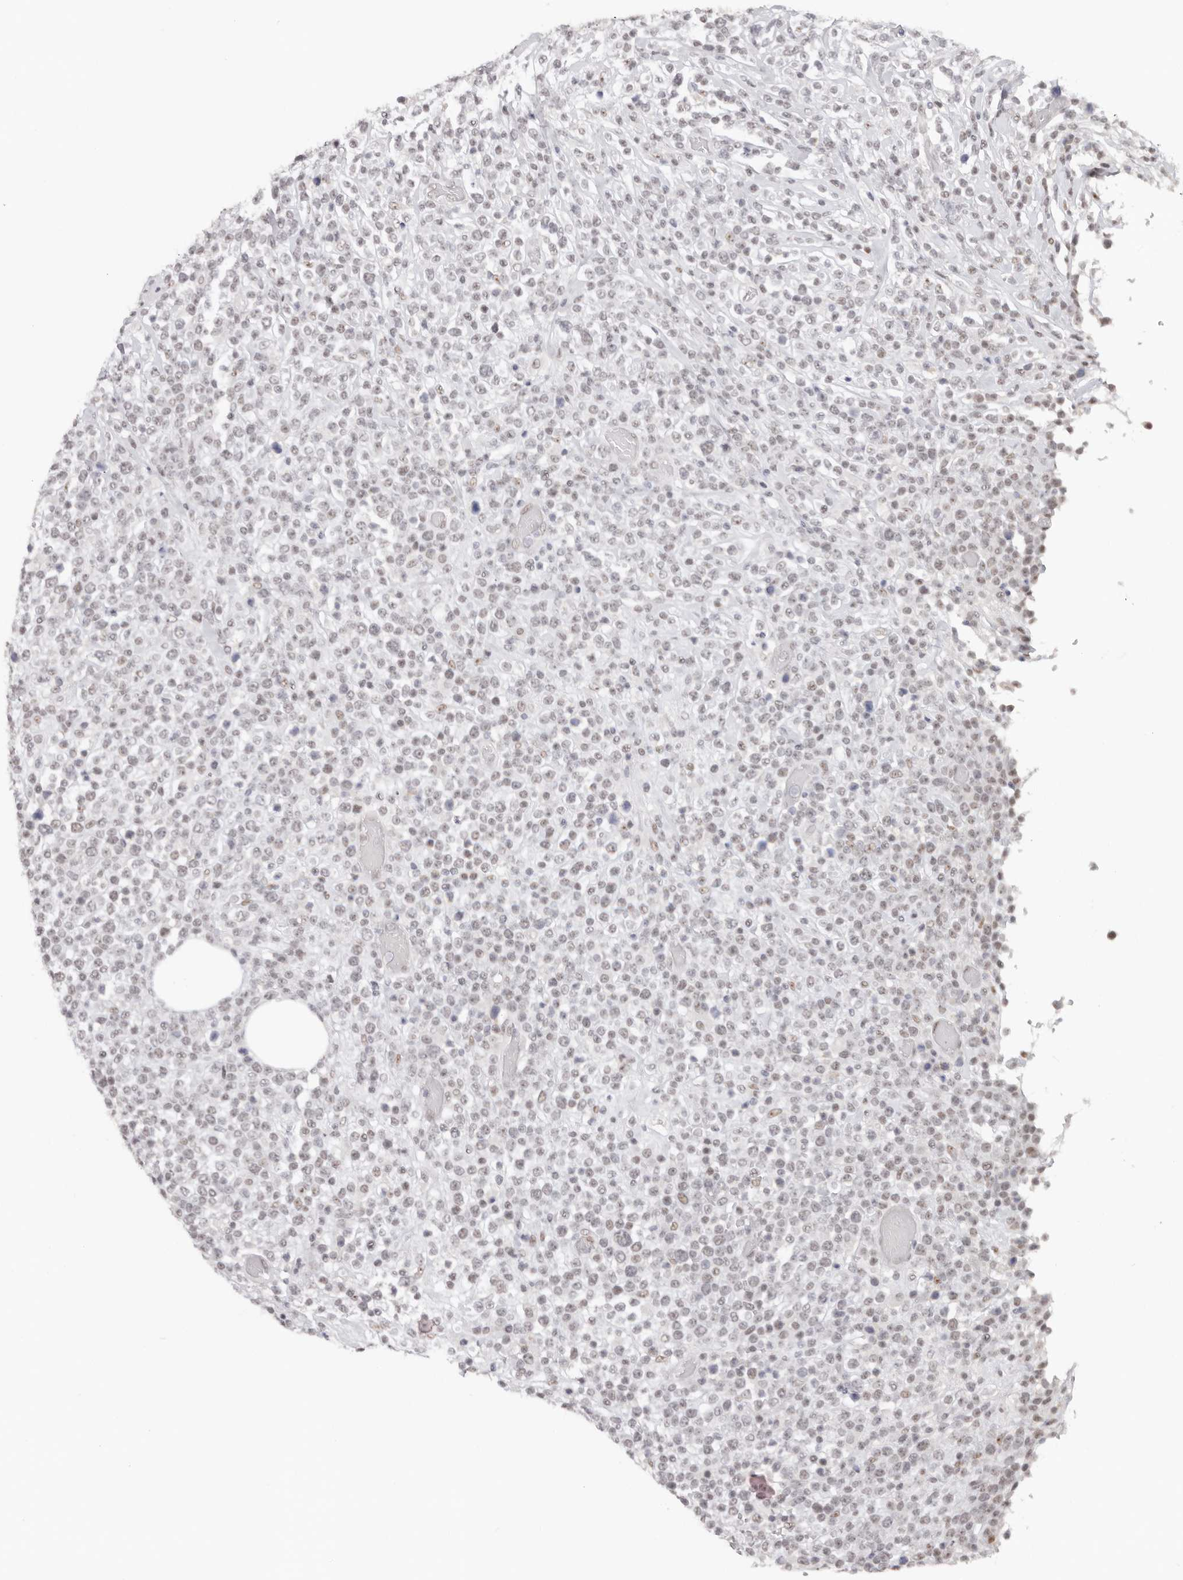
{"staining": {"intensity": "weak", "quantity": "<25%", "location": "nuclear"}, "tissue": "lymphoma", "cell_type": "Tumor cells", "image_type": "cancer", "snomed": [{"axis": "morphology", "description": "Malignant lymphoma, non-Hodgkin's type, High grade"}, {"axis": "topography", "description": "Colon"}], "caption": "DAB immunohistochemical staining of lymphoma exhibits no significant expression in tumor cells.", "gene": "LARP7", "patient": {"sex": "female", "age": 53}}